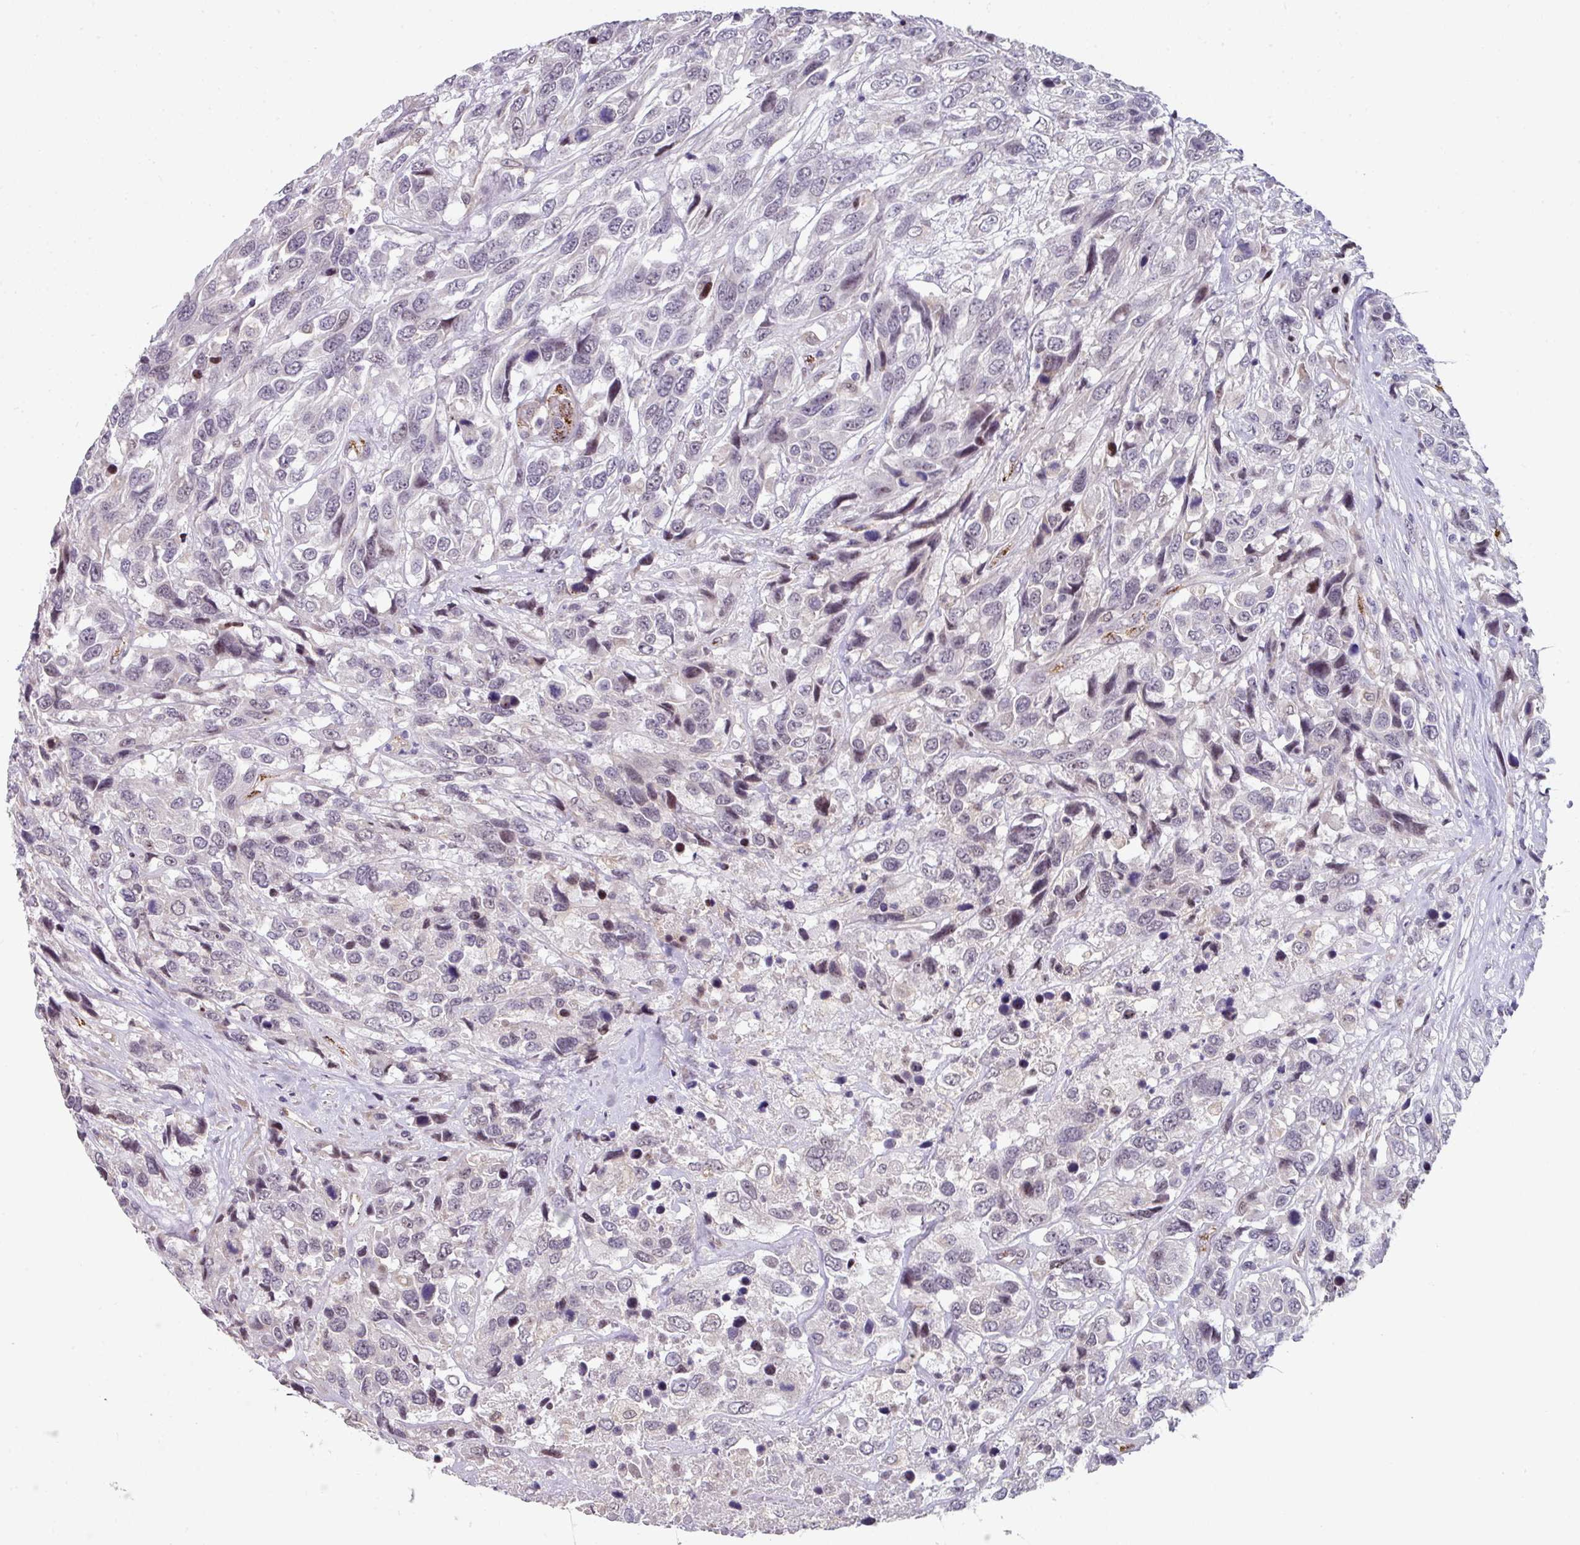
{"staining": {"intensity": "negative", "quantity": "none", "location": "none"}, "tissue": "urothelial cancer", "cell_type": "Tumor cells", "image_type": "cancer", "snomed": [{"axis": "morphology", "description": "Urothelial carcinoma, High grade"}, {"axis": "topography", "description": "Urinary bladder"}], "caption": "Immunohistochemistry of human high-grade urothelial carcinoma displays no staining in tumor cells. (Brightfield microscopy of DAB (3,3'-diaminobenzidine) IHC at high magnification).", "gene": "SIDT2", "patient": {"sex": "female", "age": 70}}